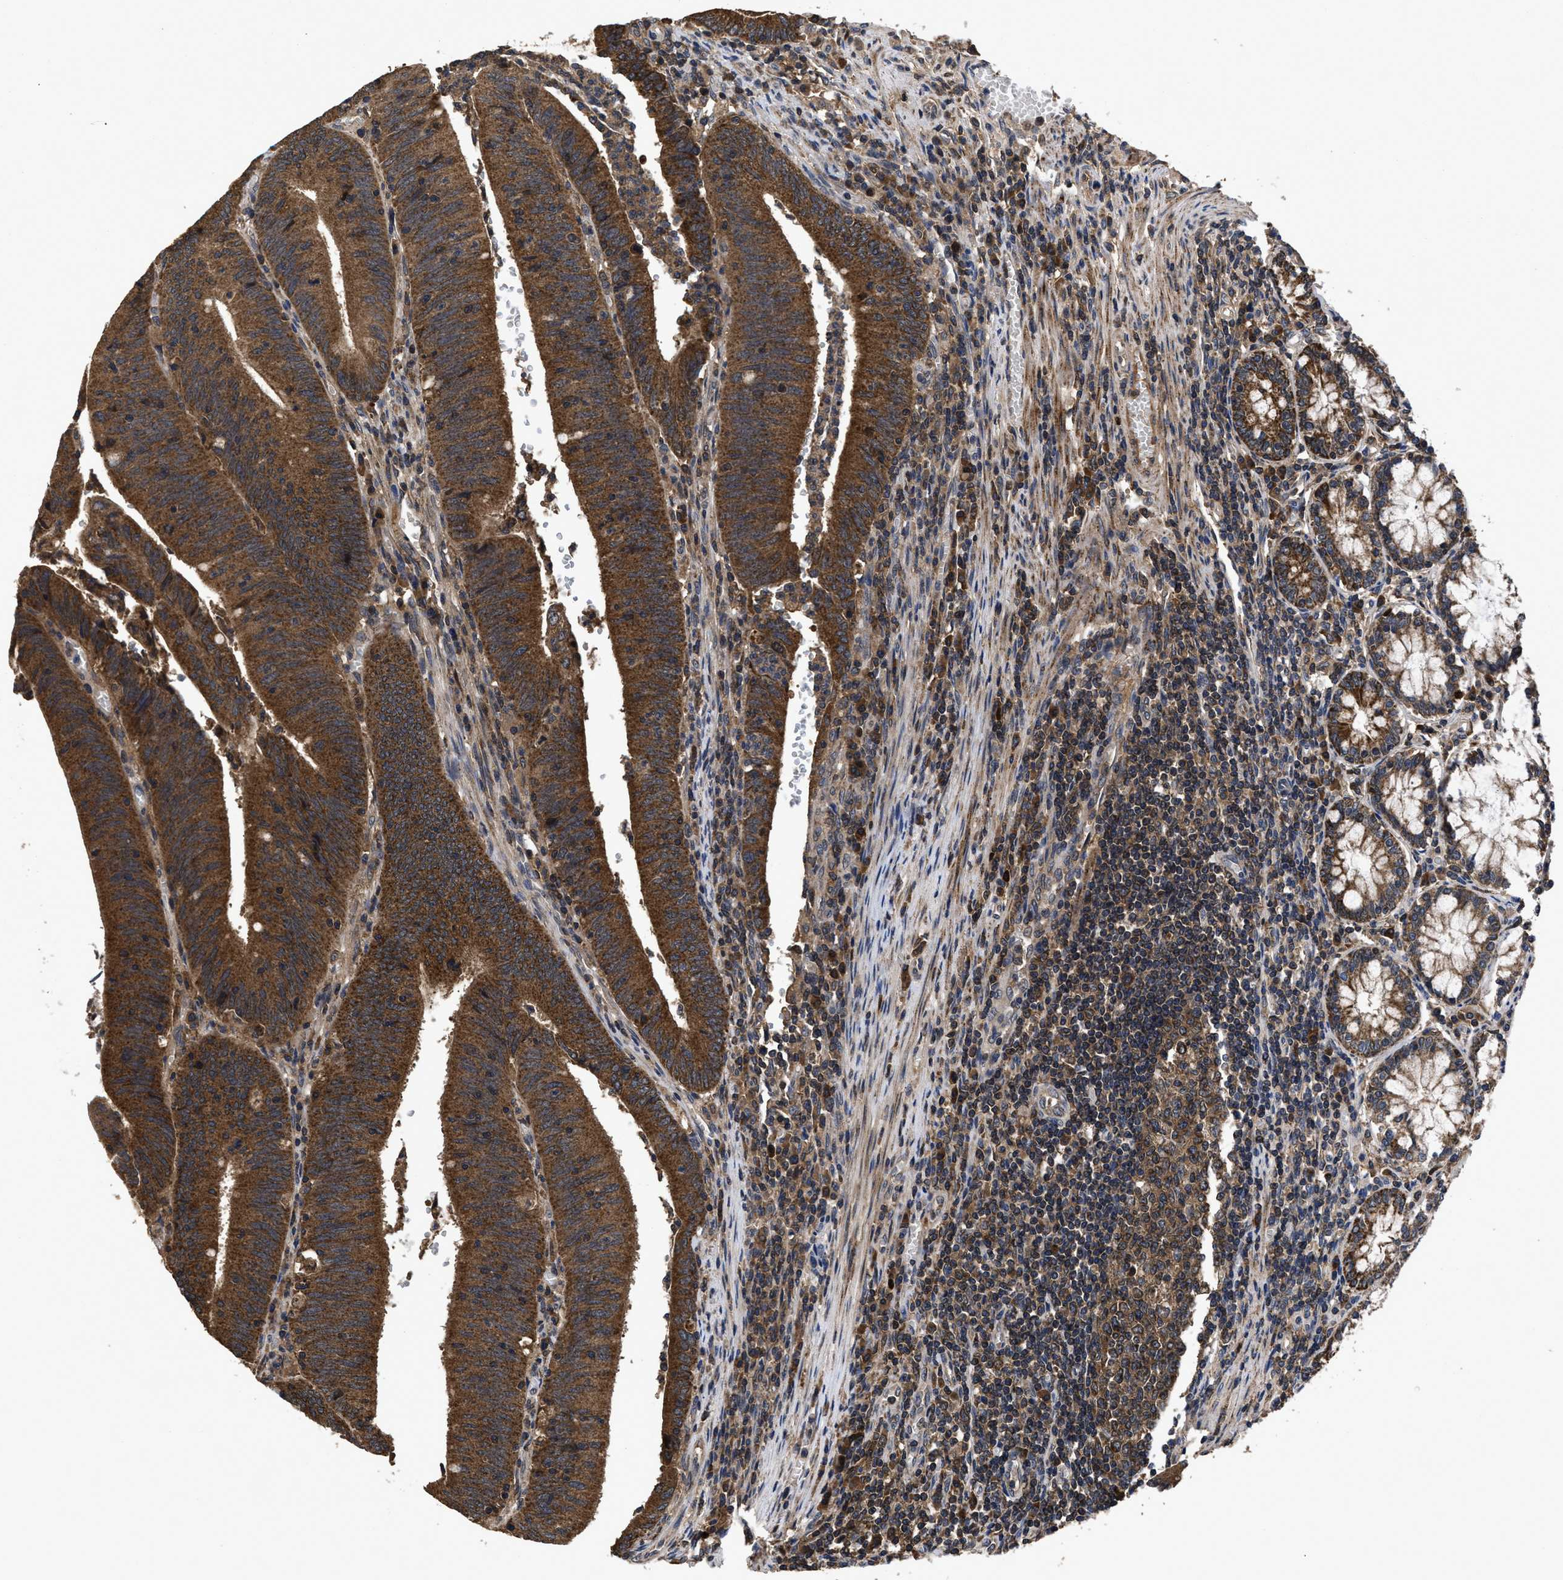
{"staining": {"intensity": "strong", "quantity": ">75%", "location": "cytoplasmic/membranous"}, "tissue": "colorectal cancer", "cell_type": "Tumor cells", "image_type": "cancer", "snomed": [{"axis": "morphology", "description": "Normal tissue, NOS"}, {"axis": "morphology", "description": "Adenocarcinoma, NOS"}, {"axis": "topography", "description": "Rectum"}], "caption": "IHC (DAB (3,3'-diaminobenzidine)) staining of colorectal adenocarcinoma demonstrates strong cytoplasmic/membranous protein positivity in about >75% of tumor cells. The protein is stained brown, and the nuclei are stained in blue (DAB IHC with brightfield microscopy, high magnification).", "gene": "LRRC3", "patient": {"sex": "female", "age": 66}}